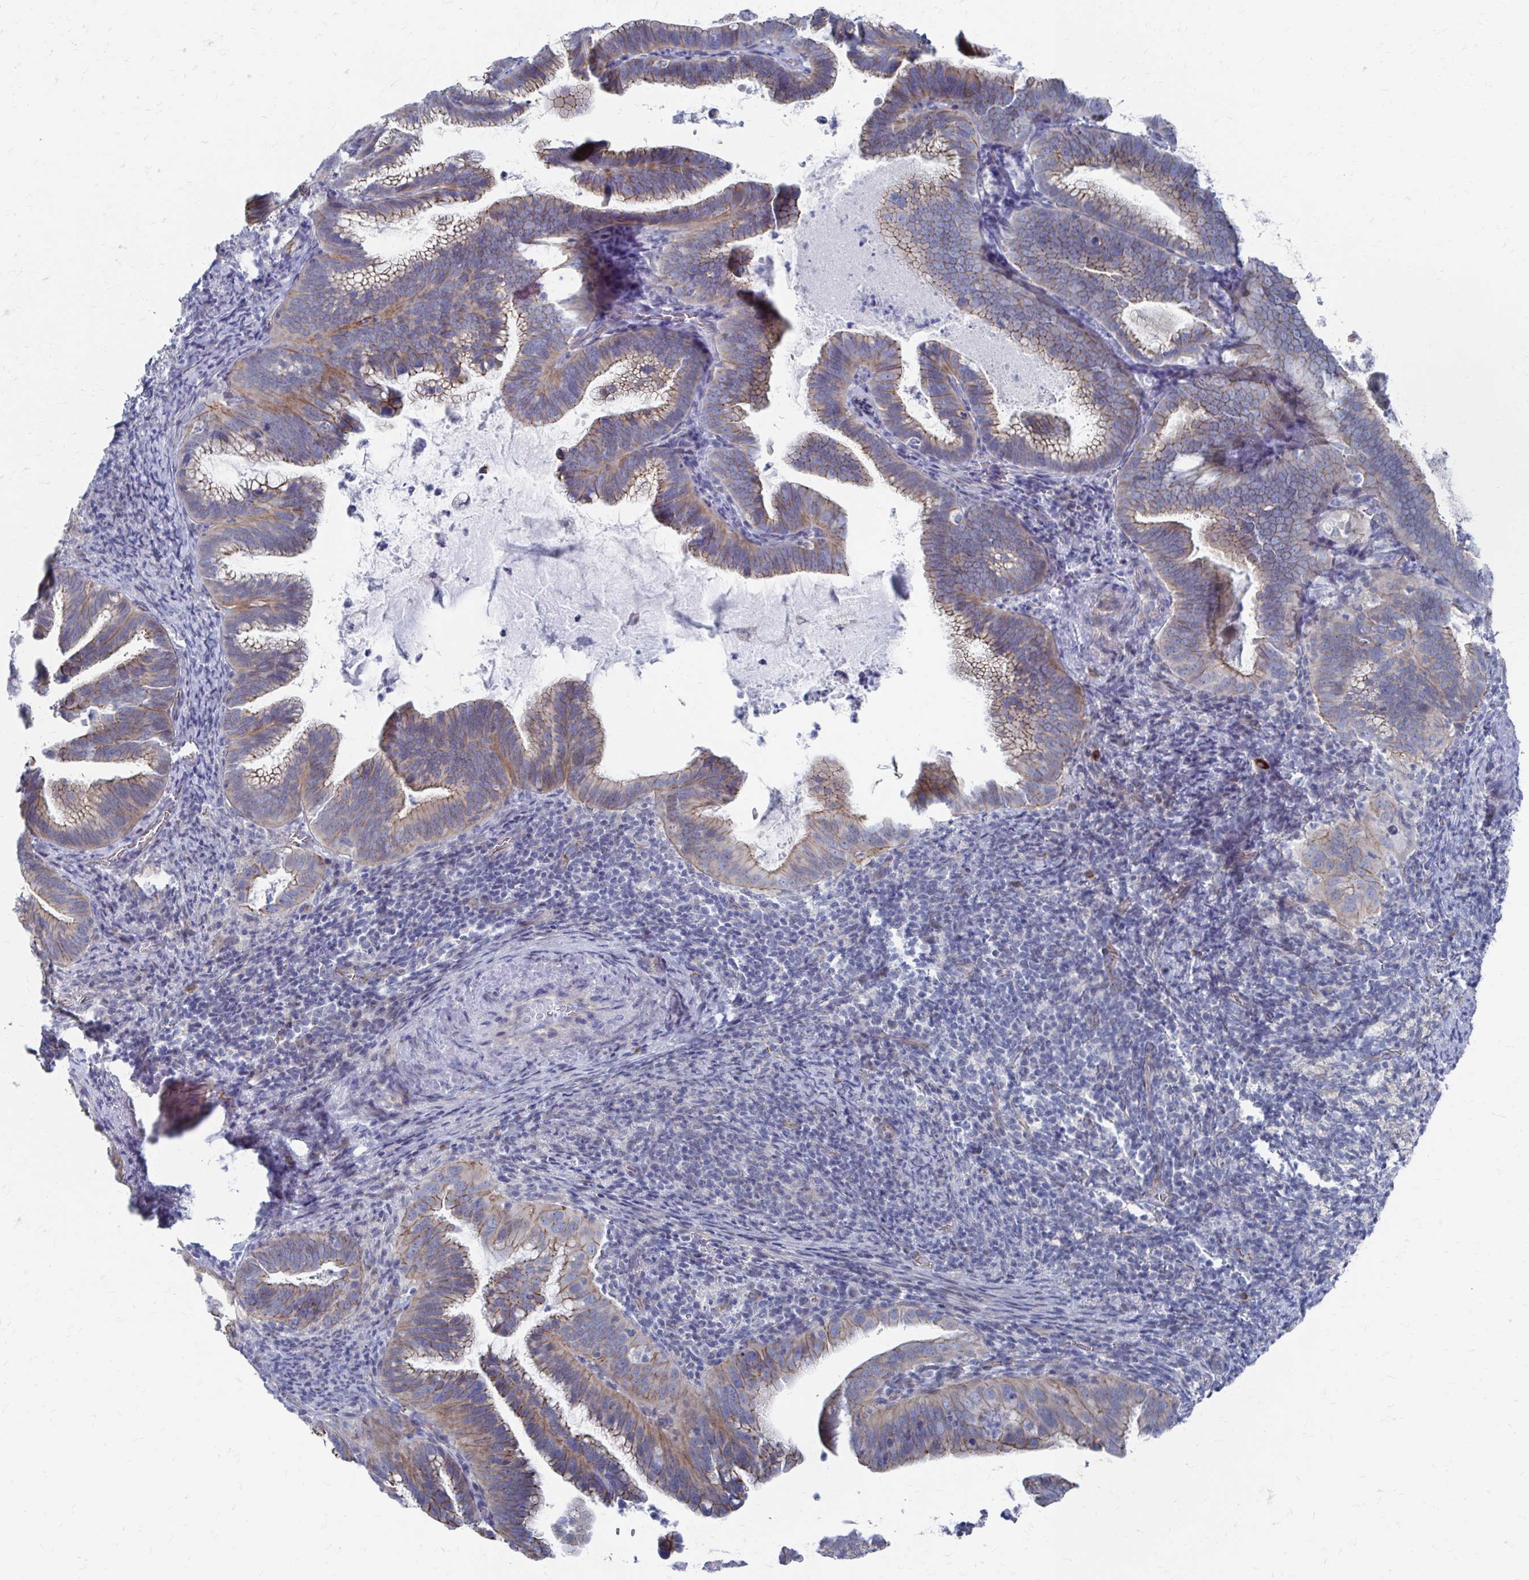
{"staining": {"intensity": "weak", "quantity": "25%-75%", "location": "cytoplasmic/membranous"}, "tissue": "cervical cancer", "cell_type": "Tumor cells", "image_type": "cancer", "snomed": [{"axis": "morphology", "description": "Adenocarcinoma, NOS"}, {"axis": "topography", "description": "Cervix"}], "caption": "Cervical adenocarcinoma tissue shows weak cytoplasmic/membranous staining in approximately 25%-75% of tumor cells The staining is performed using DAB brown chromogen to label protein expression. The nuclei are counter-stained blue using hematoxylin.", "gene": "PLEKHG7", "patient": {"sex": "female", "age": 61}}